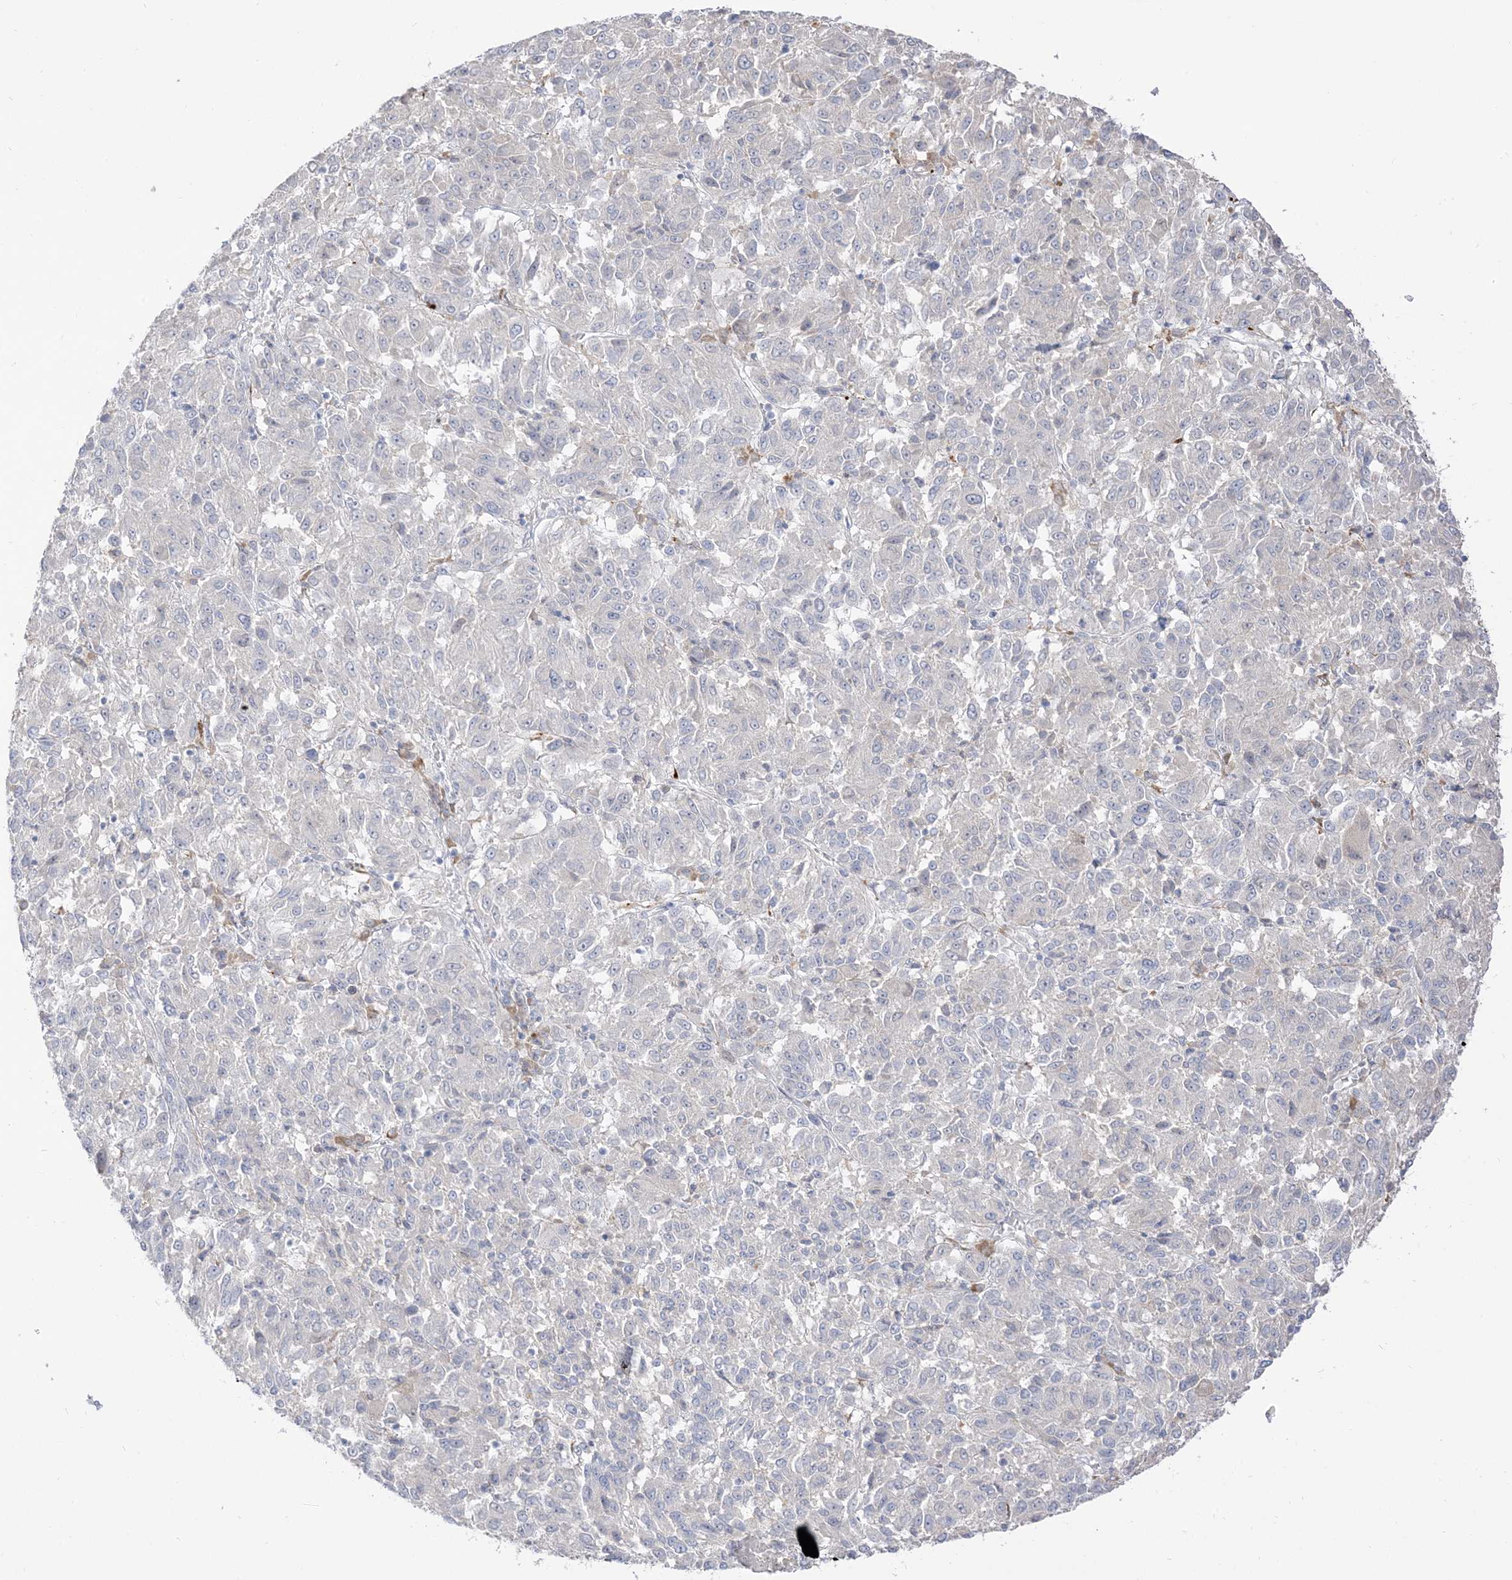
{"staining": {"intensity": "negative", "quantity": "none", "location": "none"}, "tissue": "melanoma", "cell_type": "Tumor cells", "image_type": "cancer", "snomed": [{"axis": "morphology", "description": "Malignant melanoma, Metastatic site"}, {"axis": "topography", "description": "Lung"}], "caption": "The image demonstrates no staining of tumor cells in malignant melanoma (metastatic site).", "gene": "LOXL3", "patient": {"sex": "male", "age": 64}}